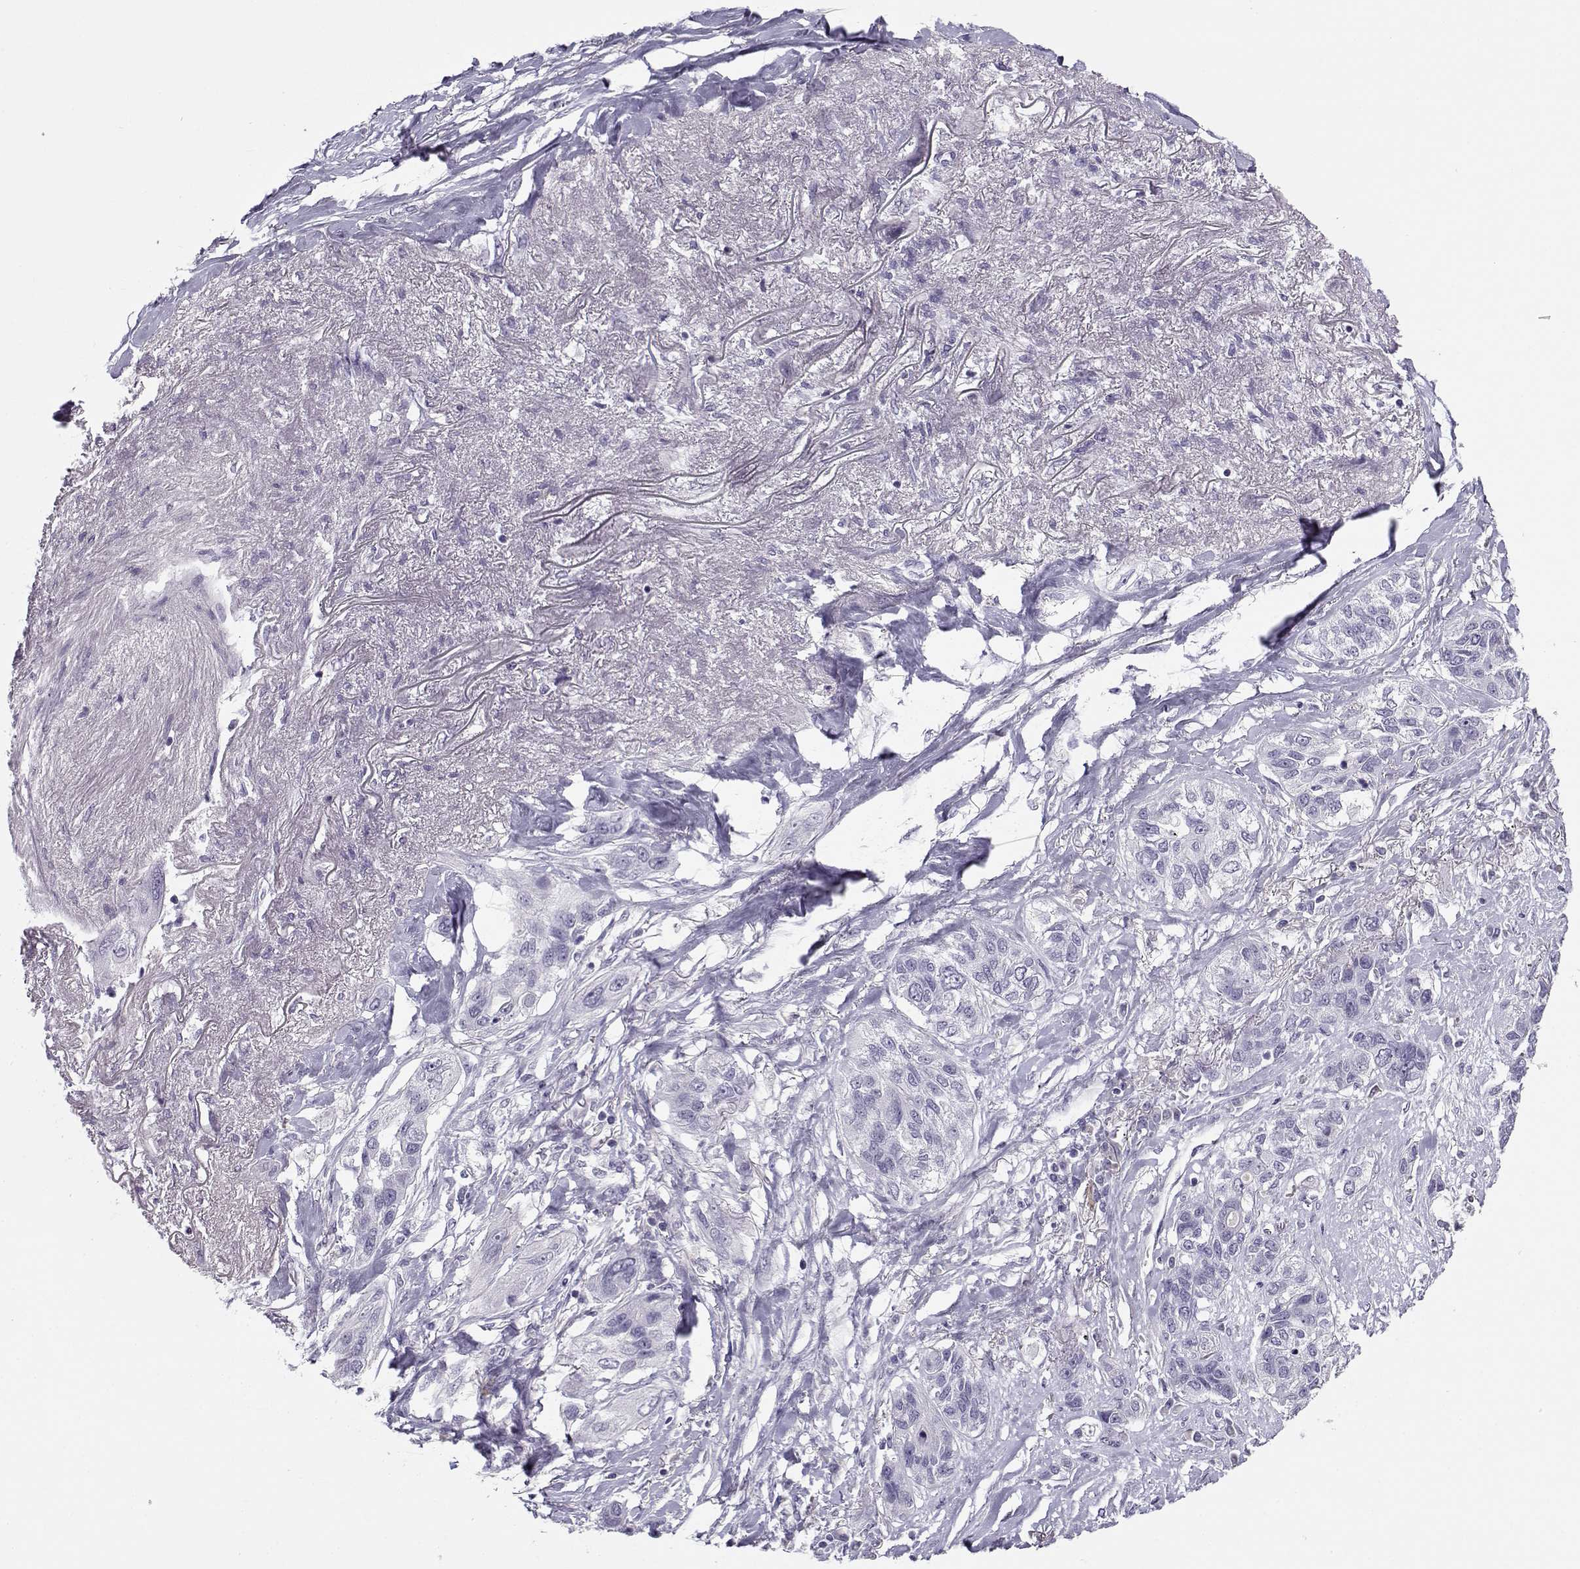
{"staining": {"intensity": "negative", "quantity": "none", "location": "none"}, "tissue": "lung cancer", "cell_type": "Tumor cells", "image_type": "cancer", "snomed": [{"axis": "morphology", "description": "Squamous cell carcinoma, NOS"}, {"axis": "topography", "description": "Lung"}], "caption": "The image demonstrates no staining of tumor cells in squamous cell carcinoma (lung).", "gene": "CFAP77", "patient": {"sex": "female", "age": 70}}